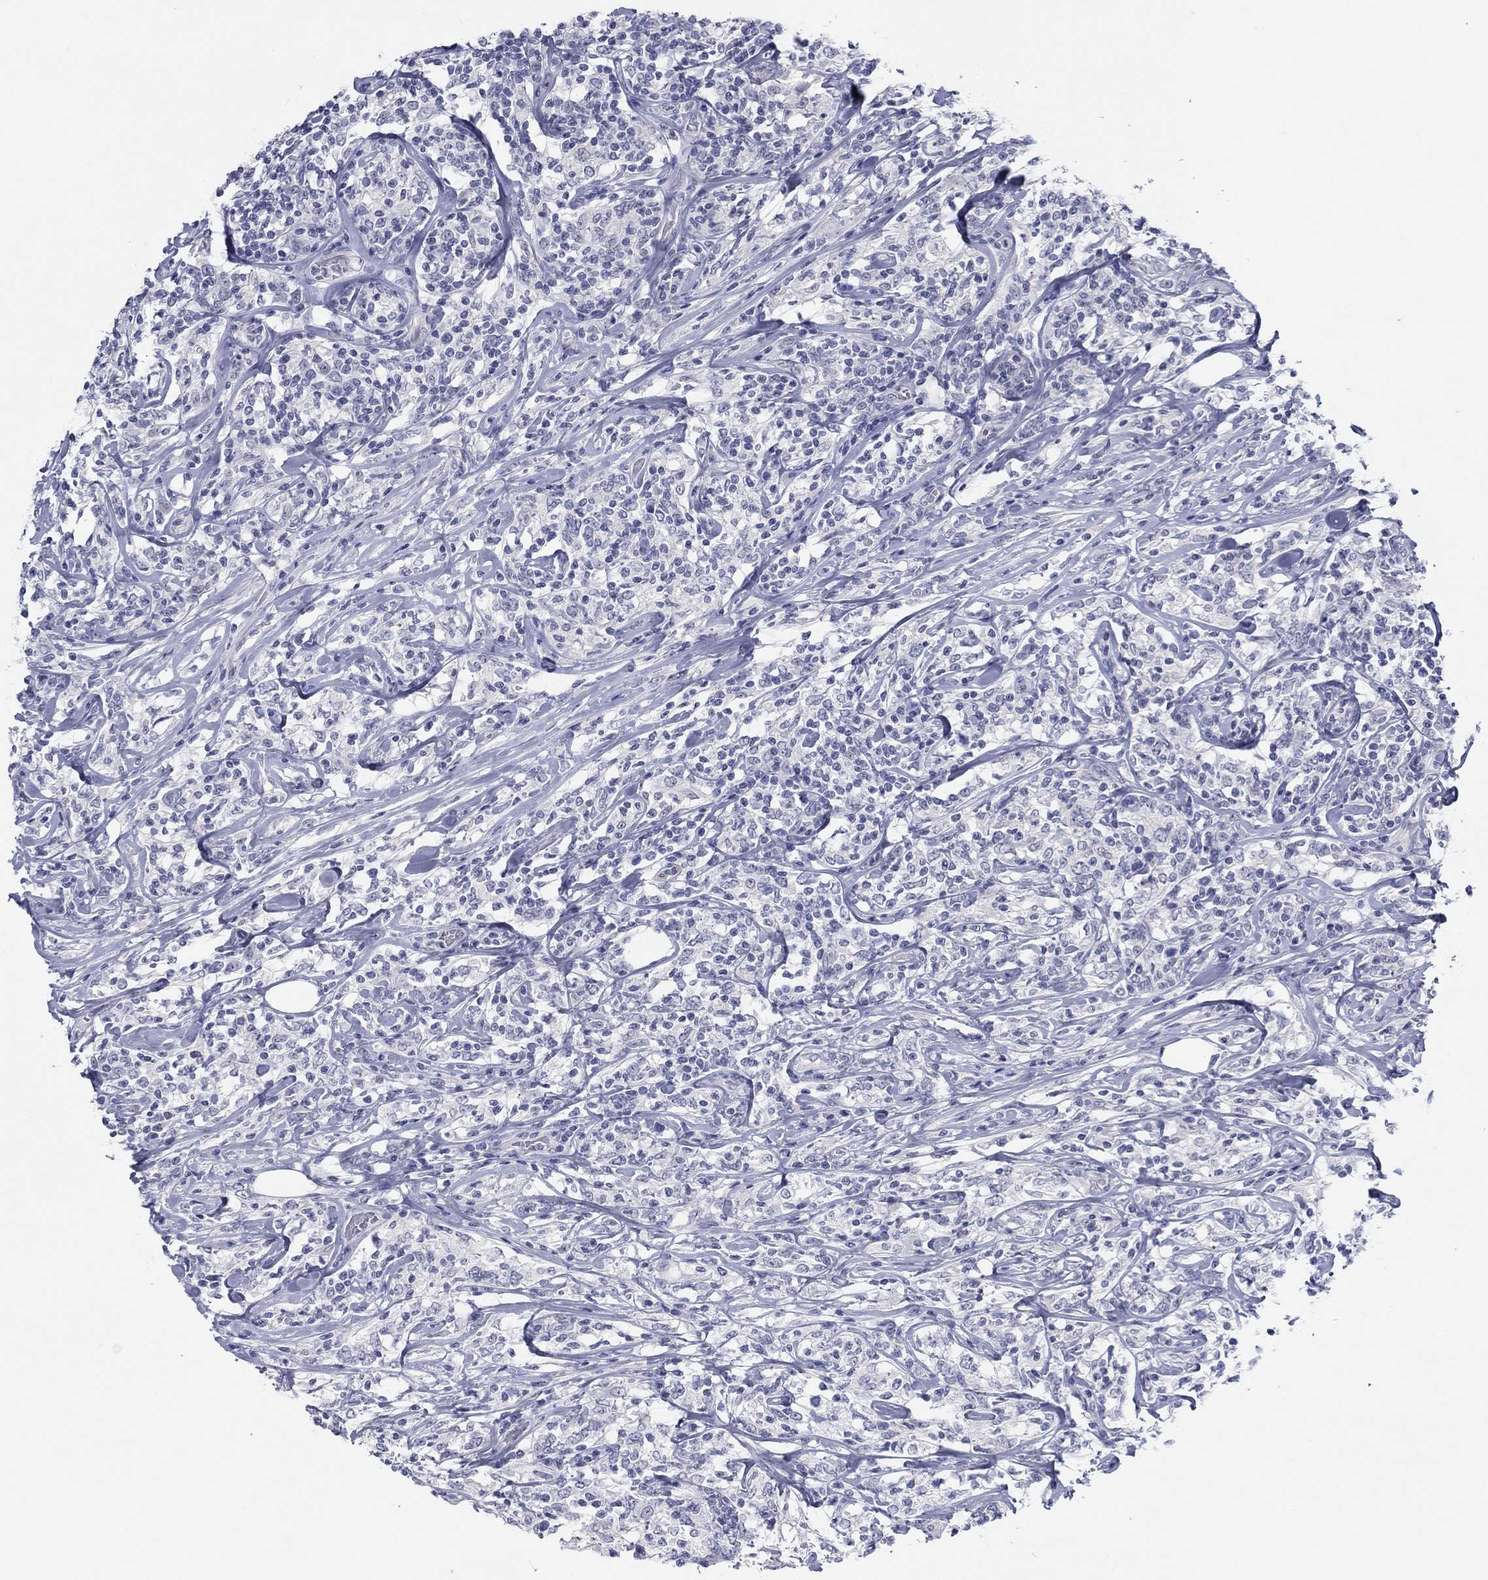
{"staining": {"intensity": "negative", "quantity": "none", "location": "none"}, "tissue": "lymphoma", "cell_type": "Tumor cells", "image_type": "cancer", "snomed": [{"axis": "morphology", "description": "Malignant lymphoma, non-Hodgkin's type, High grade"}, {"axis": "topography", "description": "Lymph node"}], "caption": "This is an immunohistochemistry photomicrograph of lymphoma. There is no staining in tumor cells.", "gene": "PLS1", "patient": {"sex": "female", "age": 84}}